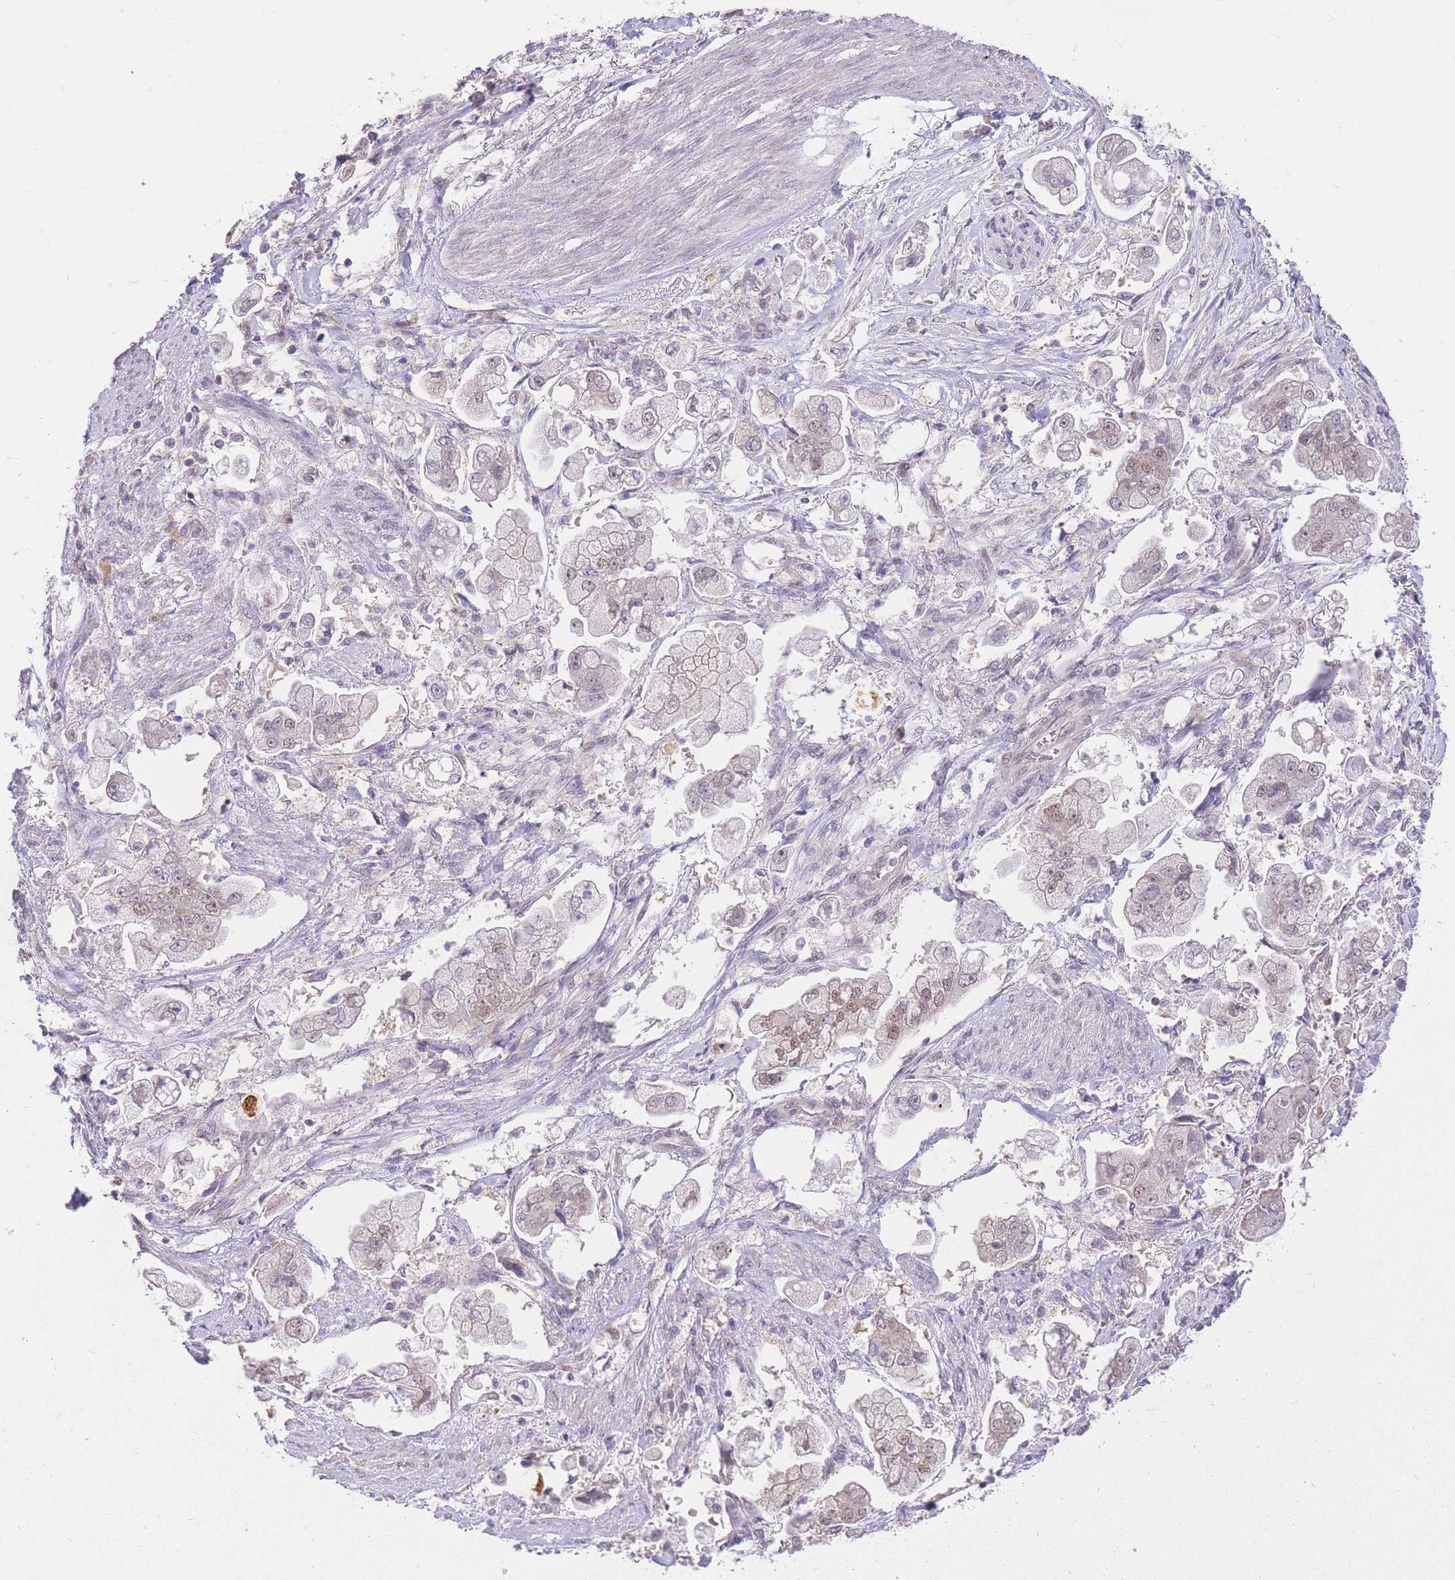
{"staining": {"intensity": "moderate", "quantity": "<25%", "location": "nuclear"}, "tissue": "stomach cancer", "cell_type": "Tumor cells", "image_type": "cancer", "snomed": [{"axis": "morphology", "description": "Adenocarcinoma, NOS"}, {"axis": "topography", "description": "Stomach"}], "caption": "The histopathology image reveals immunohistochemical staining of stomach adenocarcinoma. There is moderate nuclear expression is seen in approximately <25% of tumor cells.", "gene": "UBXN7", "patient": {"sex": "male", "age": 62}}